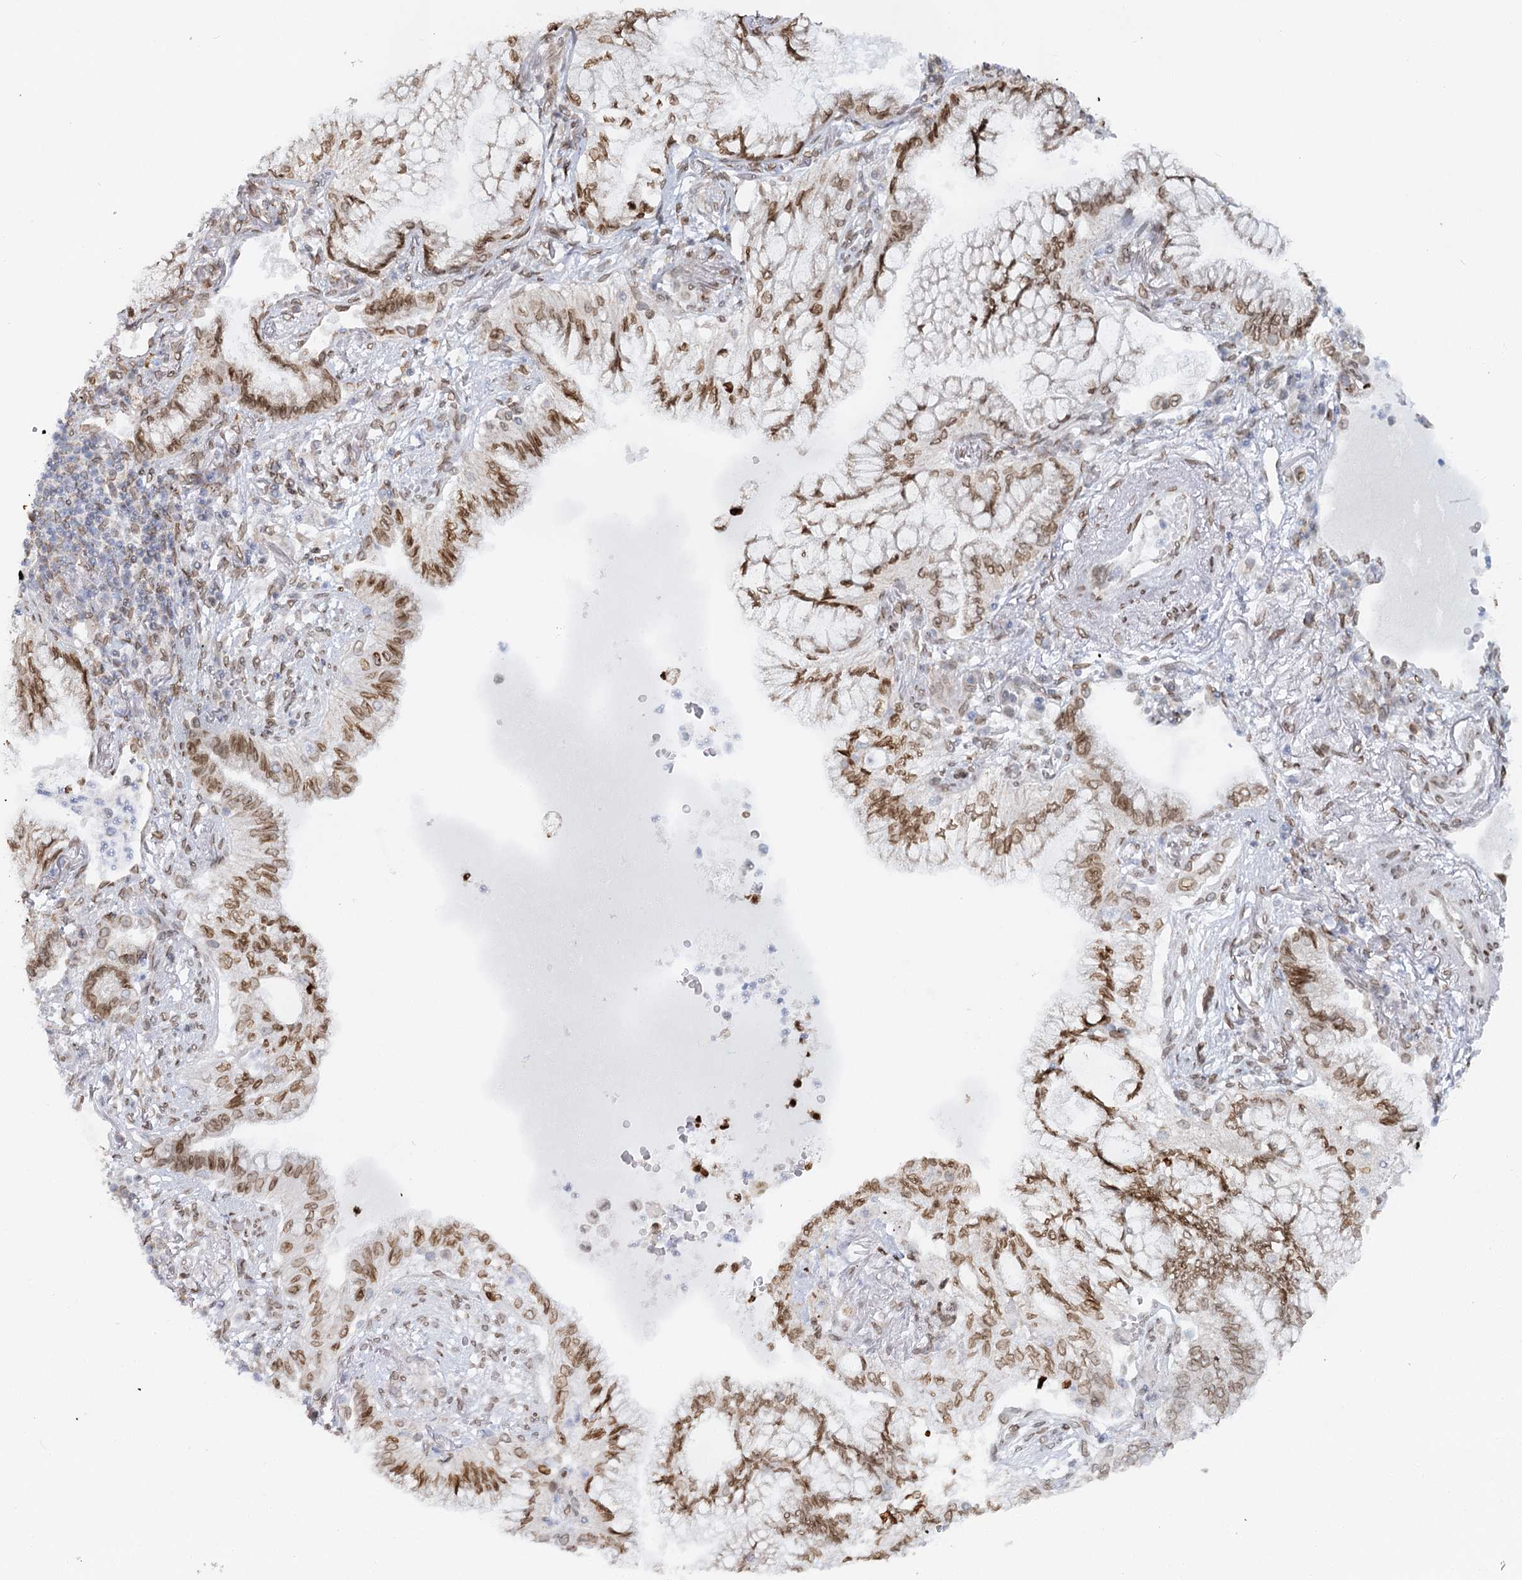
{"staining": {"intensity": "moderate", "quantity": ">75%", "location": "nuclear"}, "tissue": "lung cancer", "cell_type": "Tumor cells", "image_type": "cancer", "snomed": [{"axis": "morphology", "description": "Adenocarcinoma, NOS"}, {"axis": "topography", "description": "Lung"}], "caption": "Approximately >75% of tumor cells in human lung adenocarcinoma reveal moderate nuclear protein staining as visualized by brown immunohistochemical staining.", "gene": "VWA5A", "patient": {"sex": "female", "age": 70}}